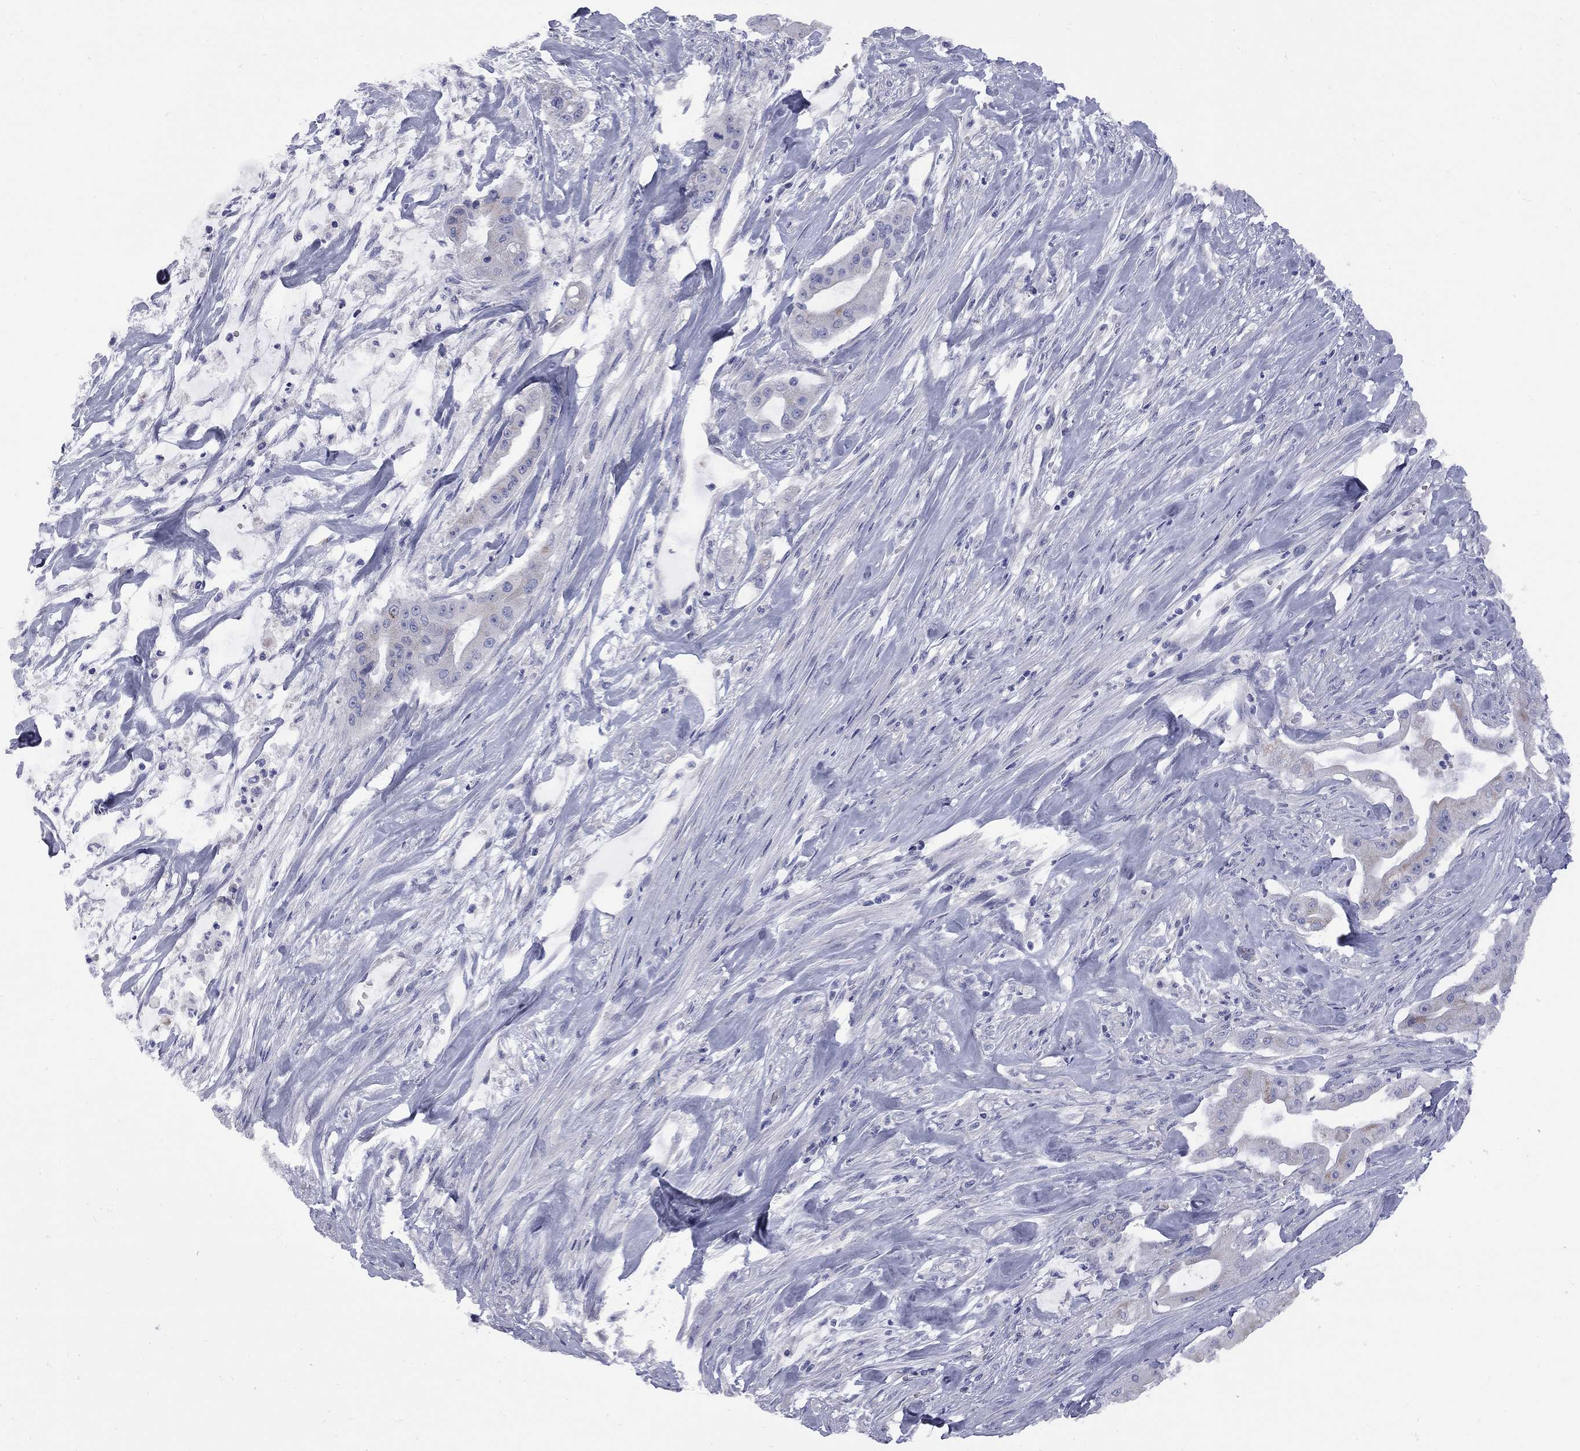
{"staining": {"intensity": "negative", "quantity": "none", "location": "none"}, "tissue": "pancreatic cancer", "cell_type": "Tumor cells", "image_type": "cancer", "snomed": [{"axis": "morphology", "description": "Normal tissue, NOS"}, {"axis": "morphology", "description": "Inflammation, NOS"}, {"axis": "morphology", "description": "Adenocarcinoma, NOS"}, {"axis": "topography", "description": "Pancreas"}], "caption": "Tumor cells show no significant protein expression in pancreatic adenocarcinoma.", "gene": "ABCB4", "patient": {"sex": "male", "age": 57}}